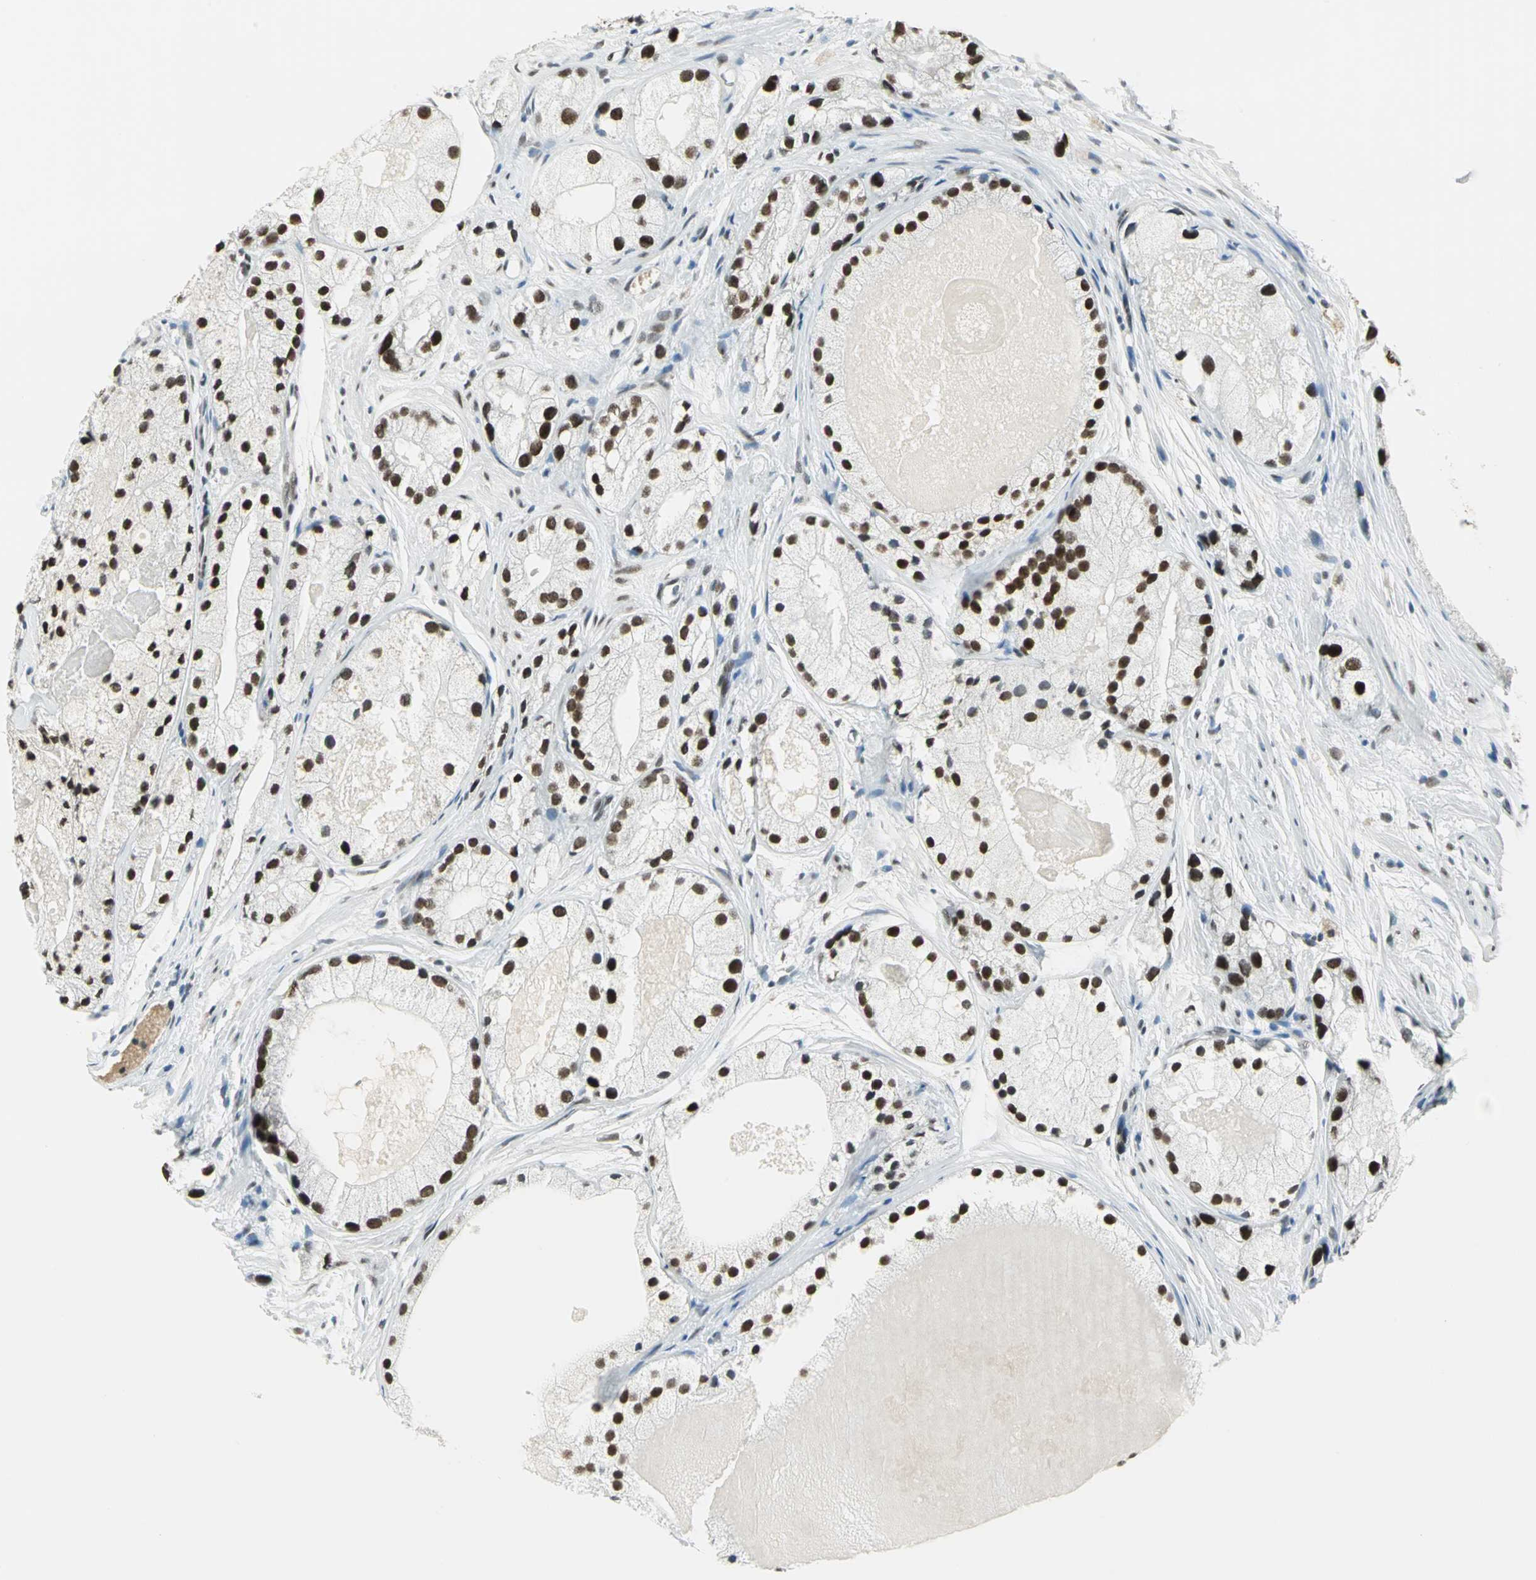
{"staining": {"intensity": "strong", "quantity": ">75%", "location": "nuclear"}, "tissue": "prostate cancer", "cell_type": "Tumor cells", "image_type": "cancer", "snomed": [{"axis": "morphology", "description": "Adenocarcinoma, Low grade"}, {"axis": "topography", "description": "Prostate"}], "caption": "A brown stain shows strong nuclear staining of a protein in human prostate cancer tumor cells.", "gene": "ADNP", "patient": {"sex": "male", "age": 69}}